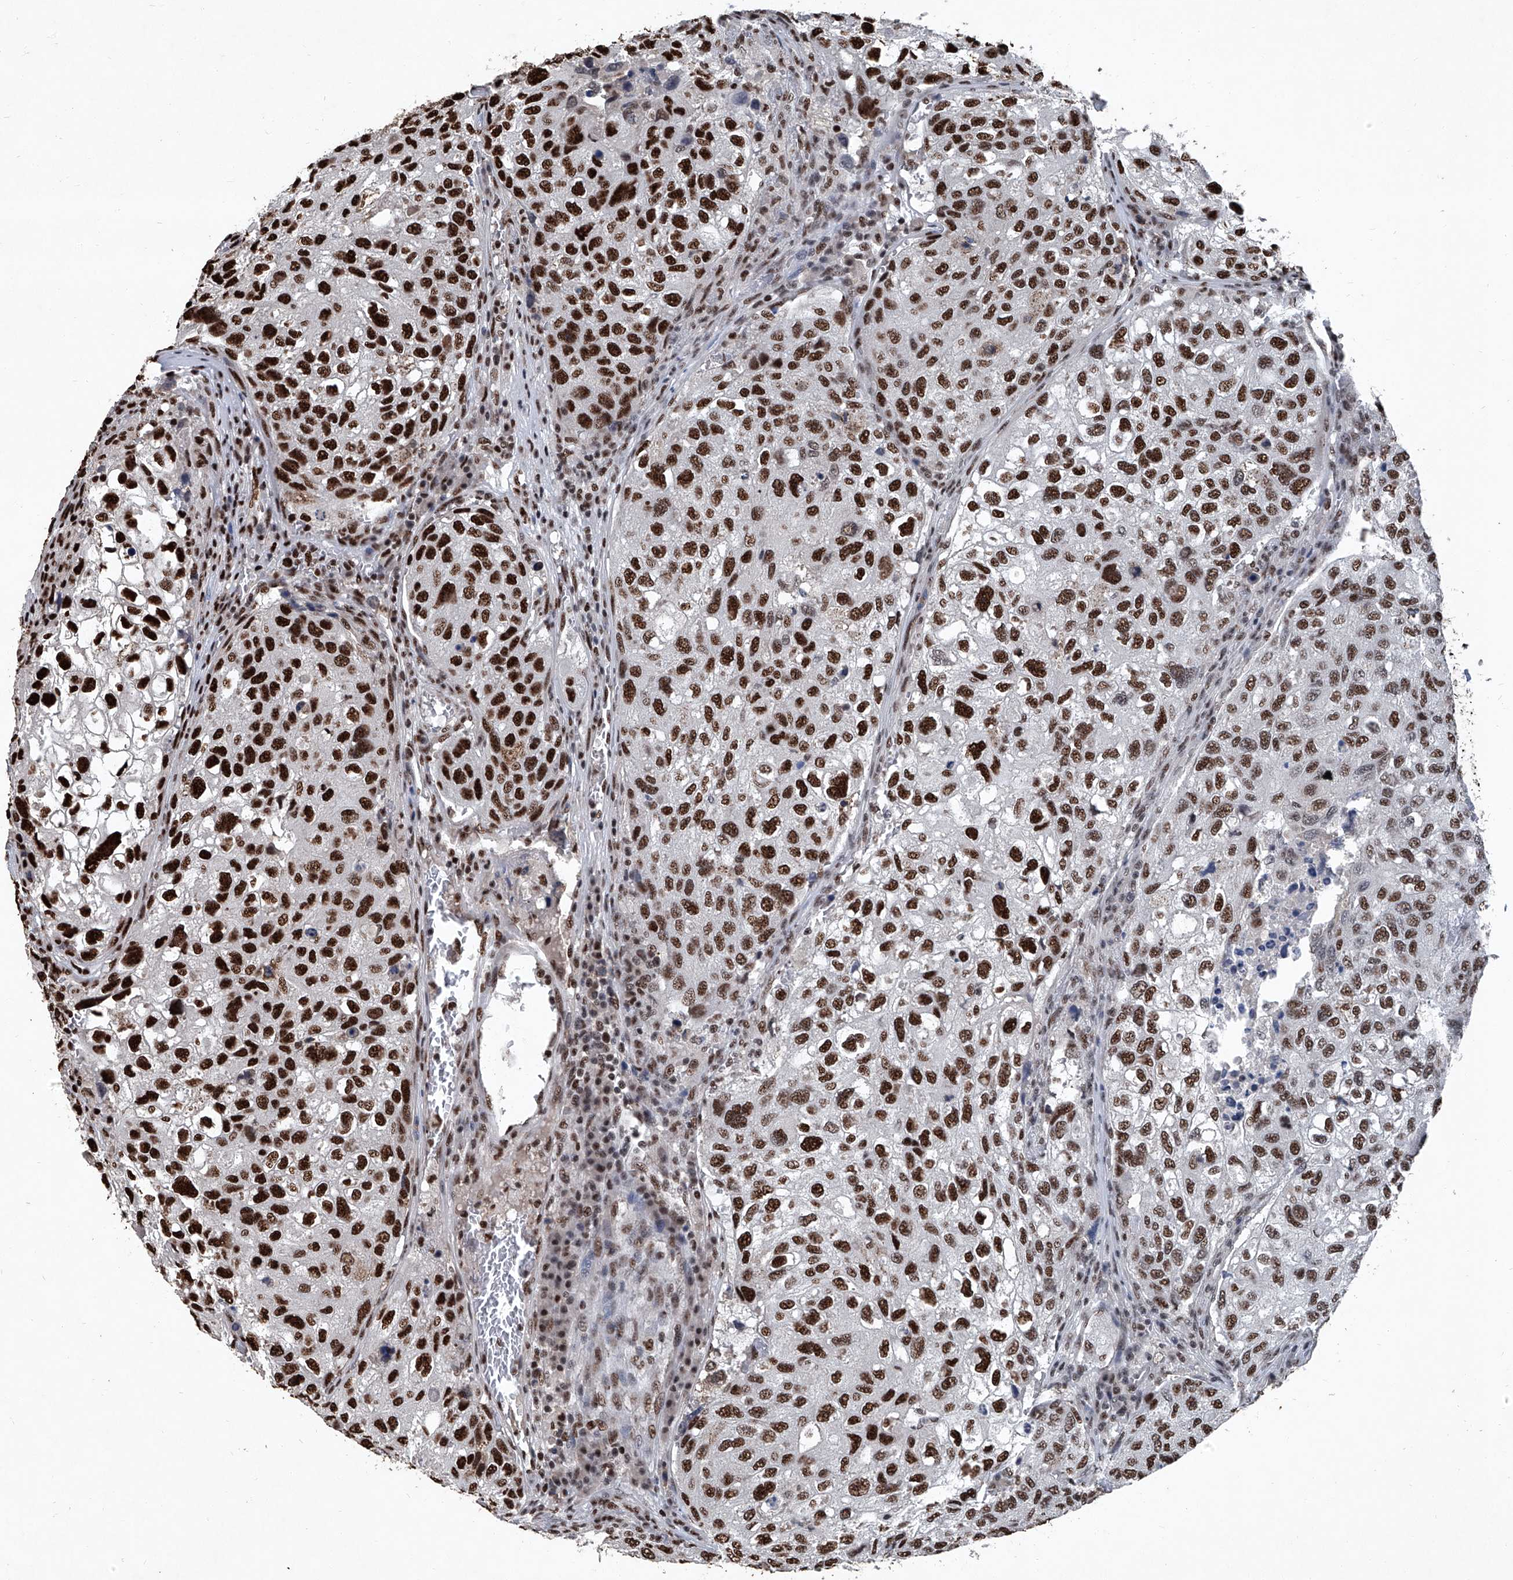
{"staining": {"intensity": "strong", "quantity": ">75%", "location": "nuclear"}, "tissue": "urothelial cancer", "cell_type": "Tumor cells", "image_type": "cancer", "snomed": [{"axis": "morphology", "description": "Urothelial carcinoma, High grade"}, {"axis": "topography", "description": "Lymph node"}, {"axis": "topography", "description": "Urinary bladder"}], "caption": "The image demonstrates immunohistochemical staining of urothelial carcinoma (high-grade). There is strong nuclear positivity is appreciated in approximately >75% of tumor cells. The staining is performed using DAB brown chromogen to label protein expression. The nuclei are counter-stained blue using hematoxylin.", "gene": "DDX39B", "patient": {"sex": "male", "age": 51}}